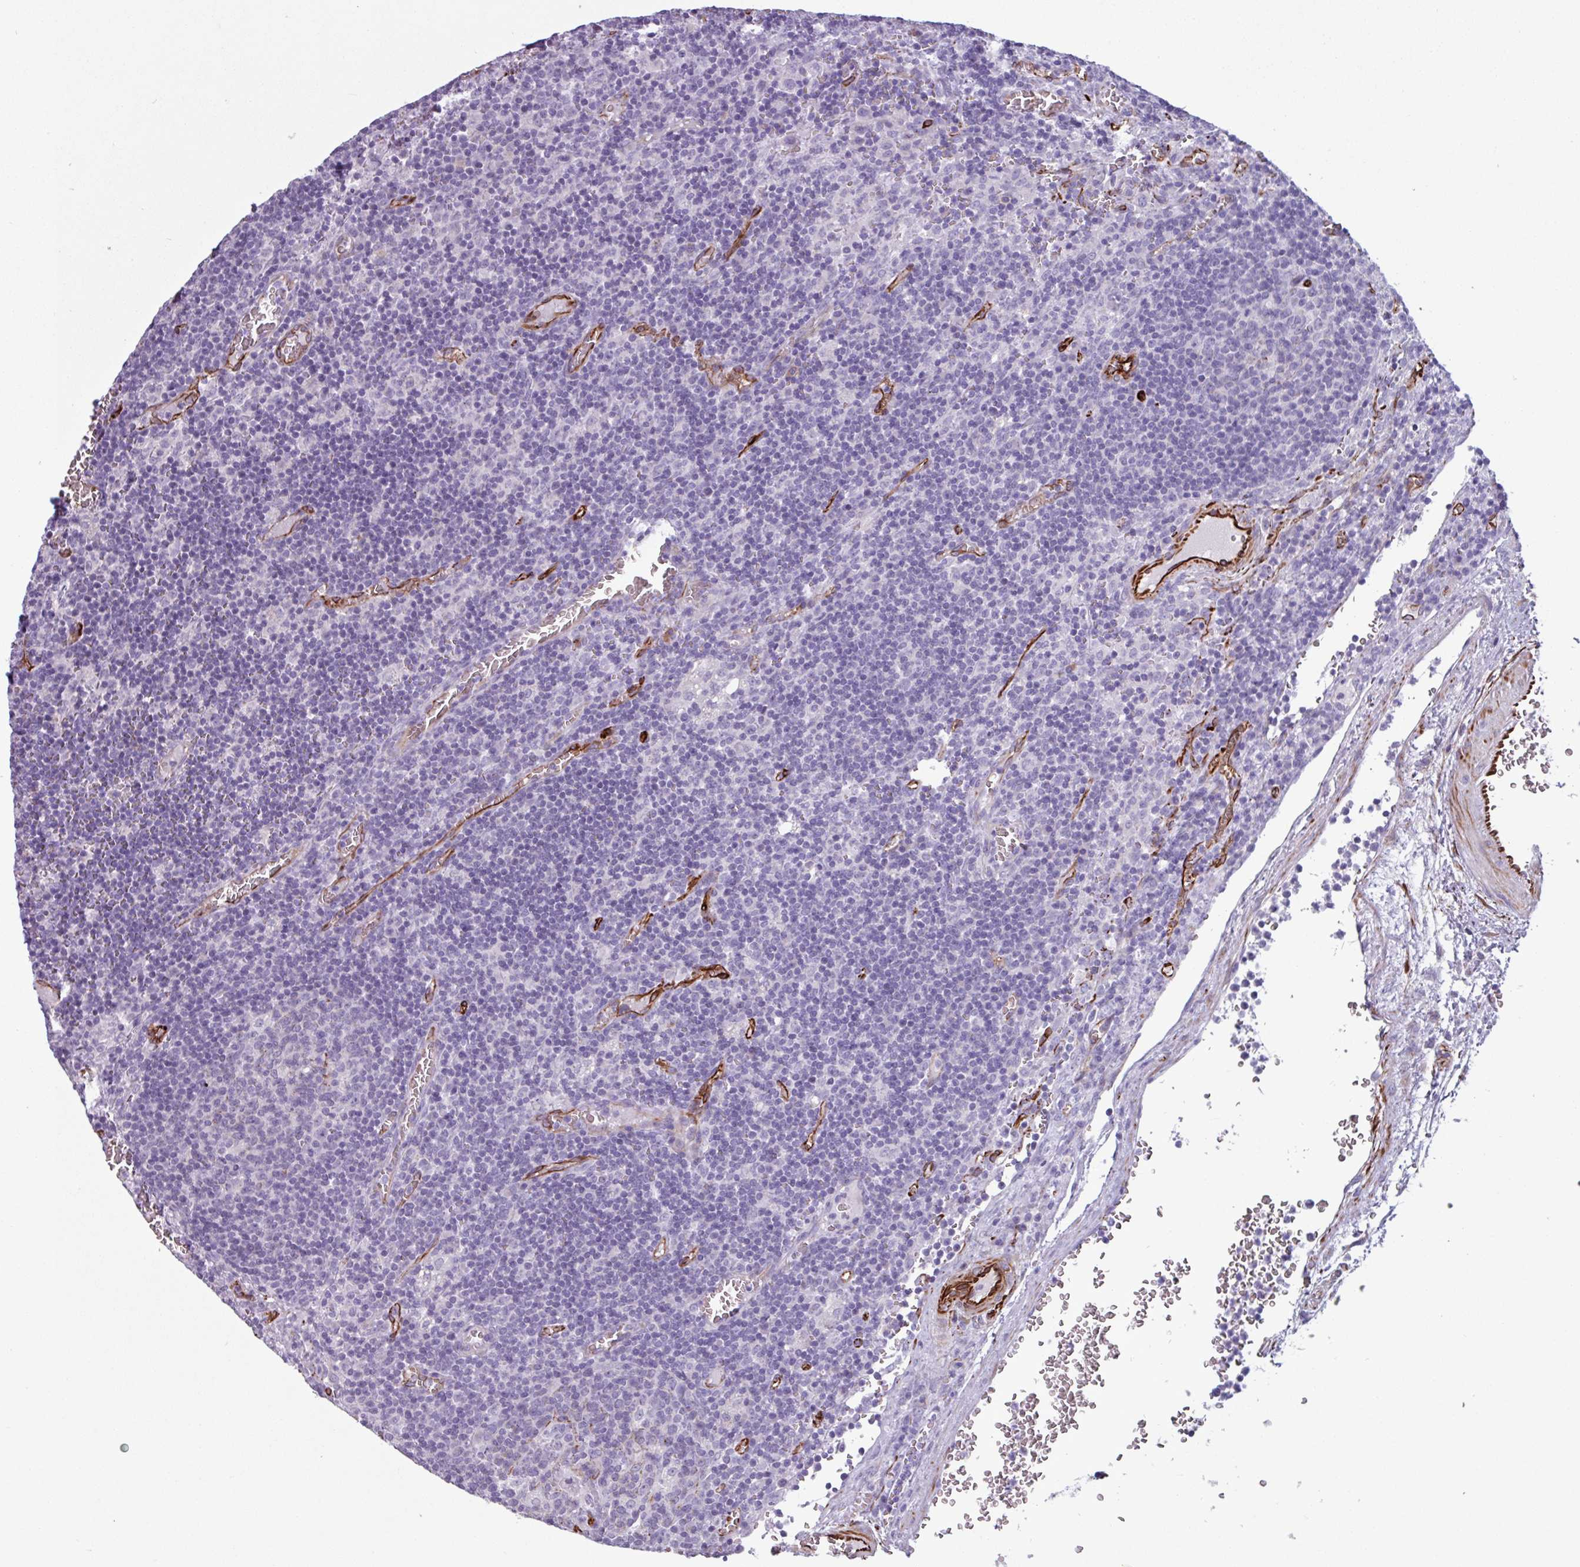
{"staining": {"intensity": "negative", "quantity": "none", "location": "none"}, "tissue": "lymph node", "cell_type": "Germinal center cells", "image_type": "normal", "snomed": [{"axis": "morphology", "description": "Normal tissue, NOS"}, {"axis": "topography", "description": "Lymph node"}], "caption": "DAB immunohistochemical staining of unremarkable lymph node displays no significant expression in germinal center cells.", "gene": "BTD", "patient": {"sex": "male", "age": 50}}